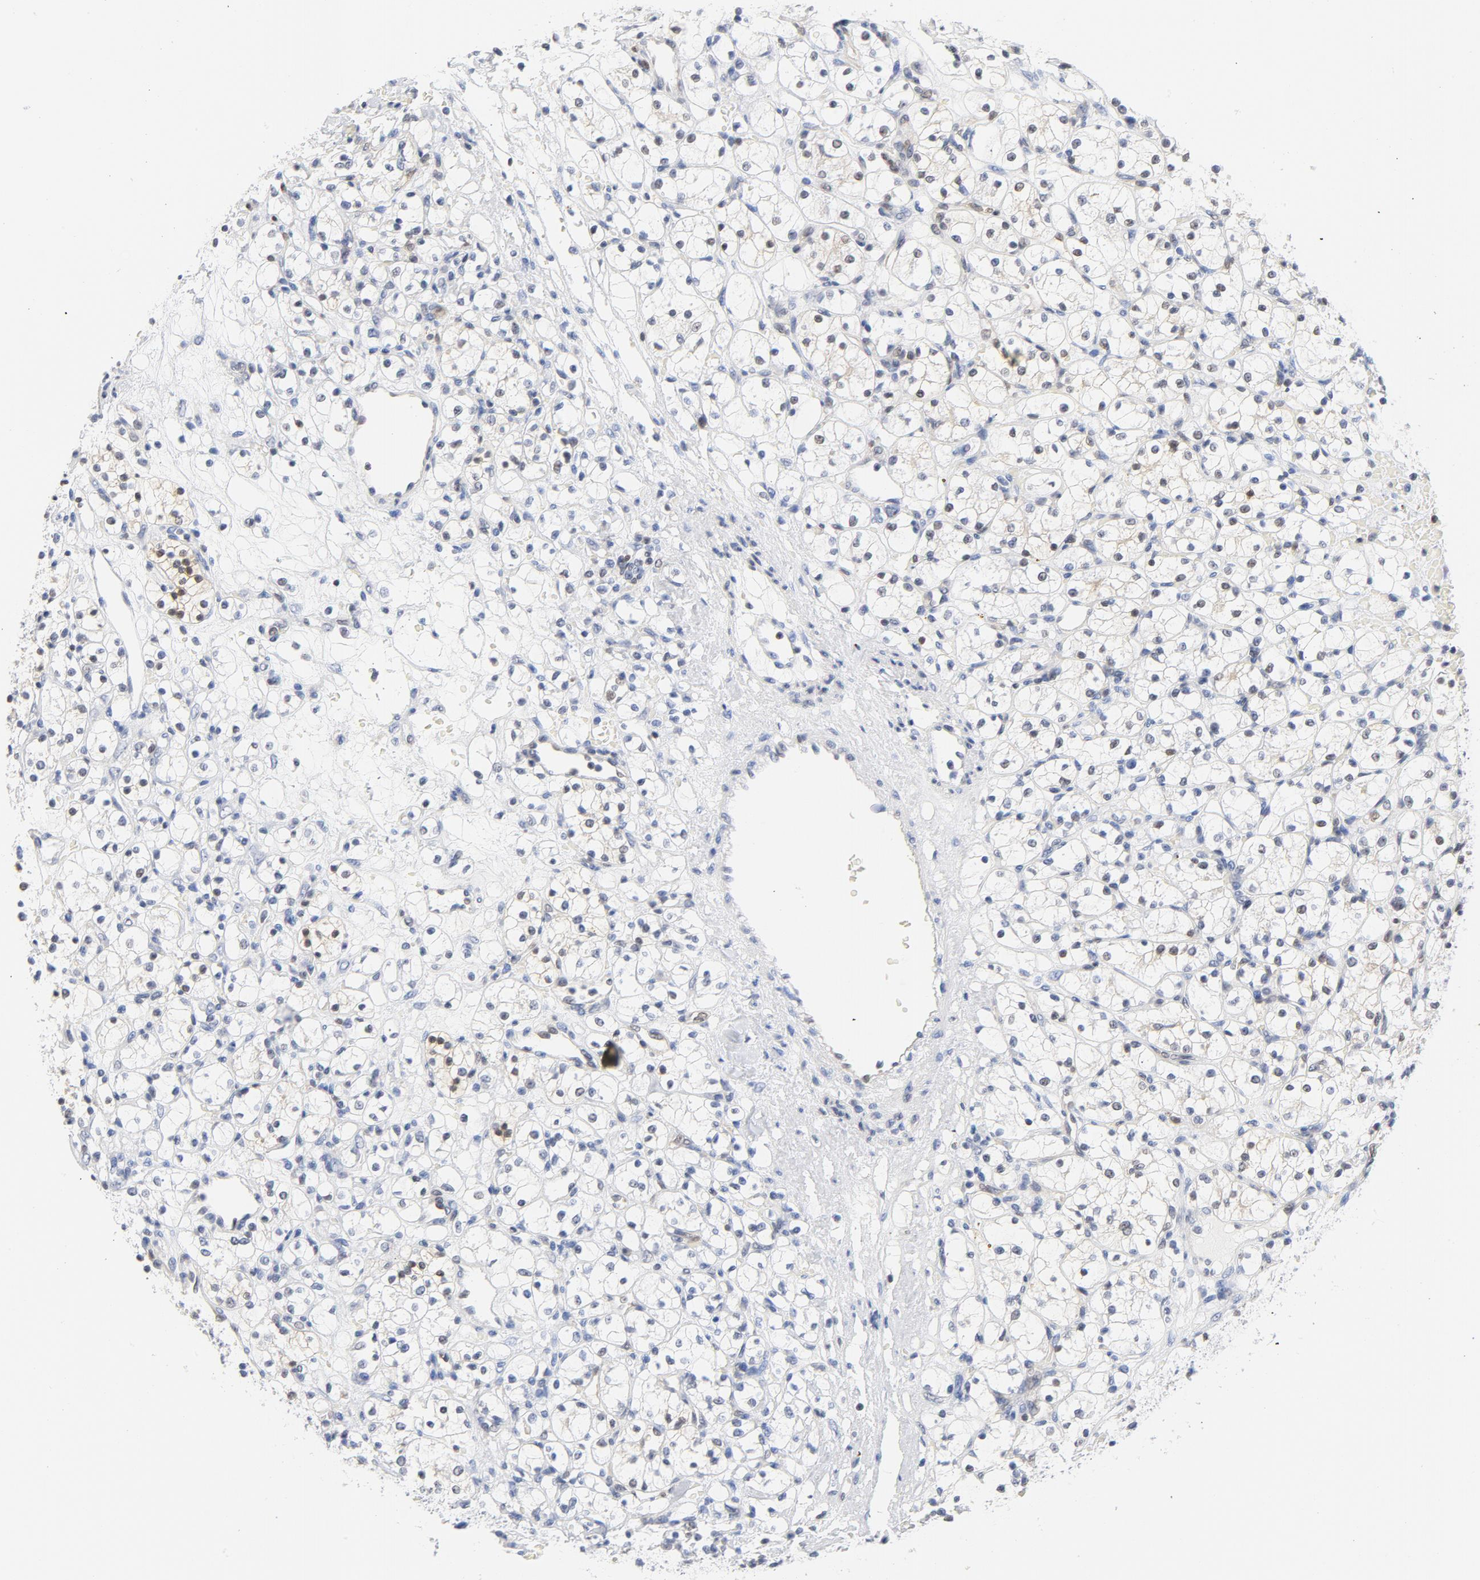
{"staining": {"intensity": "weak", "quantity": "25%-75%", "location": "nuclear"}, "tissue": "renal cancer", "cell_type": "Tumor cells", "image_type": "cancer", "snomed": [{"axis": "morphology", "description": "Adenocarcinoma, NOS"}, {"axis": "topography", "description": "Kidney"}], "caption": "Tumor cells demonstrate weak nuclear expression in approximately 25%-75% of cells in renal cancer (adenocarcinoma).", "gene": "CDKN1B", "patient": {"sex": "female", "age": 60}}